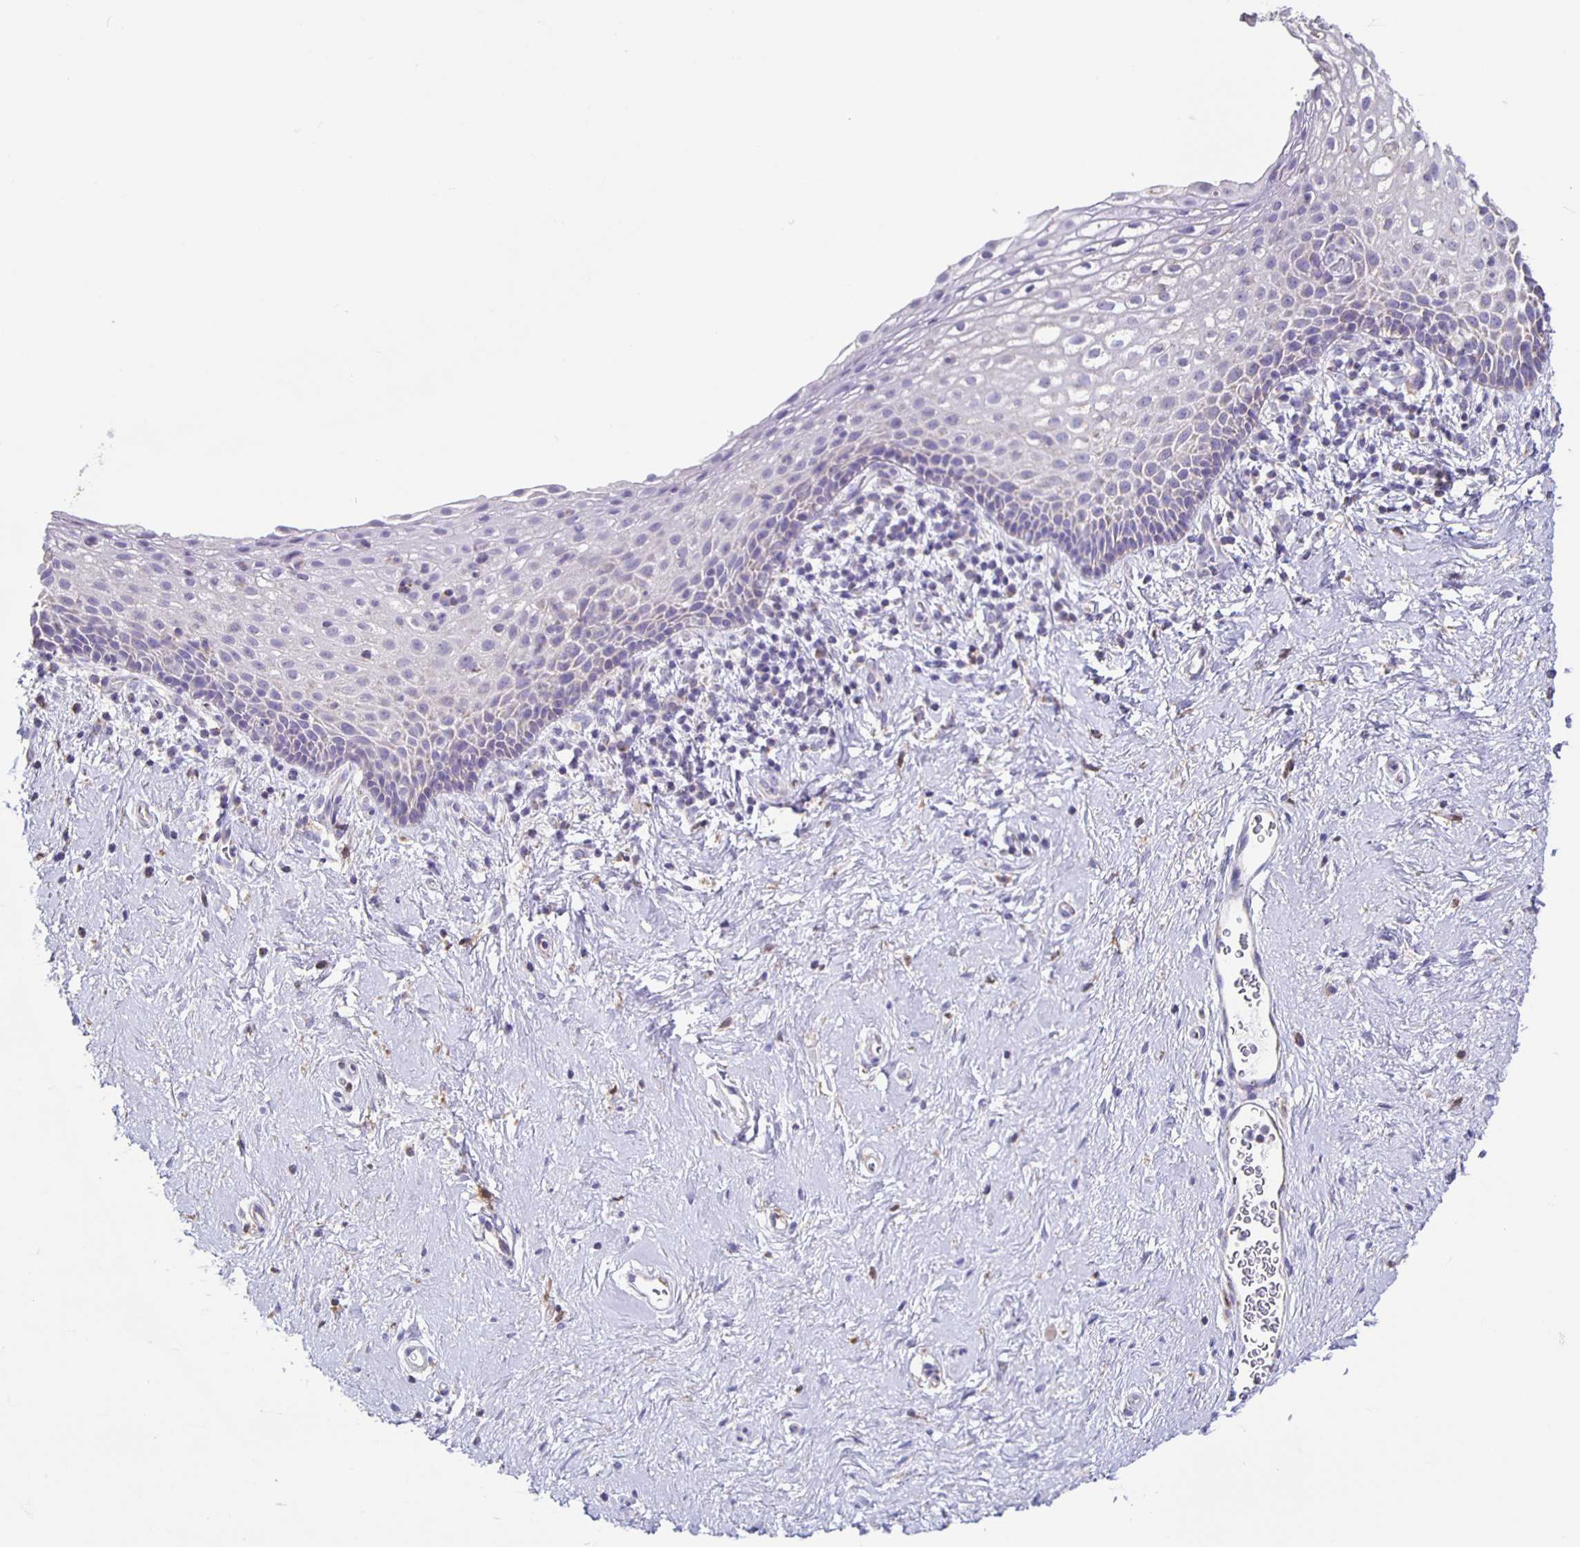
{"staining": {"intensity": "negative", "quantity": "none", "location": "none"}, "tissue": "vagina", "cell_type": "Squamous epithelial cells", "image_type": "normal", "snomed": [{"axis": "morphology", "description": "Normal tissue, NOS"}, {"axis": "topography", "description": "Vagina"}], "caption": "Immunohistochemistry micrograph of unremarkable human vagina stained for a protein (brown), which demonstrates no staining in squamous epithelial cells.", "gene": "TPPP", "patient": {"sex": "female", "age": 61}}